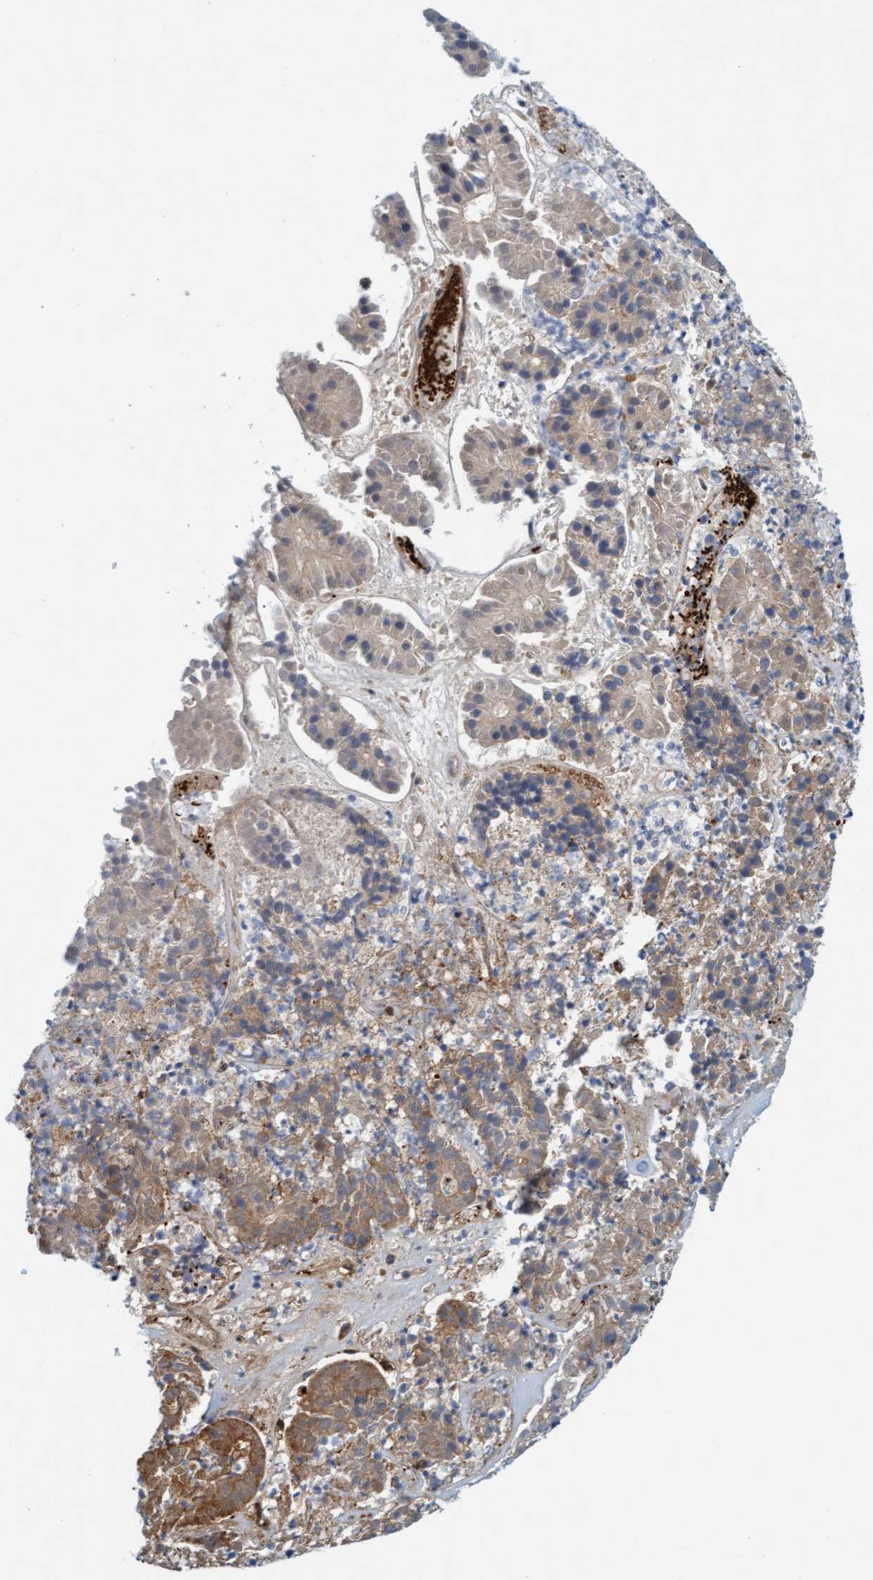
{"staining": {"intensity": "moderate", "quantity": ">75%", "location": "cytoplasmic/membranous,nuclear"}, "tissue": "pancreatic cancer", "cell_type": "Tumor cells", "image_type": "cancer", "snomed": [{"axis": "morphology", "description": "Adenocarcinoma, NOS"}, {"axis": "topography", "description": "Pancreas"}], "caption": "Moderate cytoplasmic/membranous and nuclear expression is appreciated in about >75% of tumor cells in pancreatic adenocarcinoma. (Stains: DAB in brown, nuclei in blue, Microscopy: brightfield microscopy at high magnification).", "gene": "EIF4EBP1", "patient": {"sex": "male", "age": 50}}